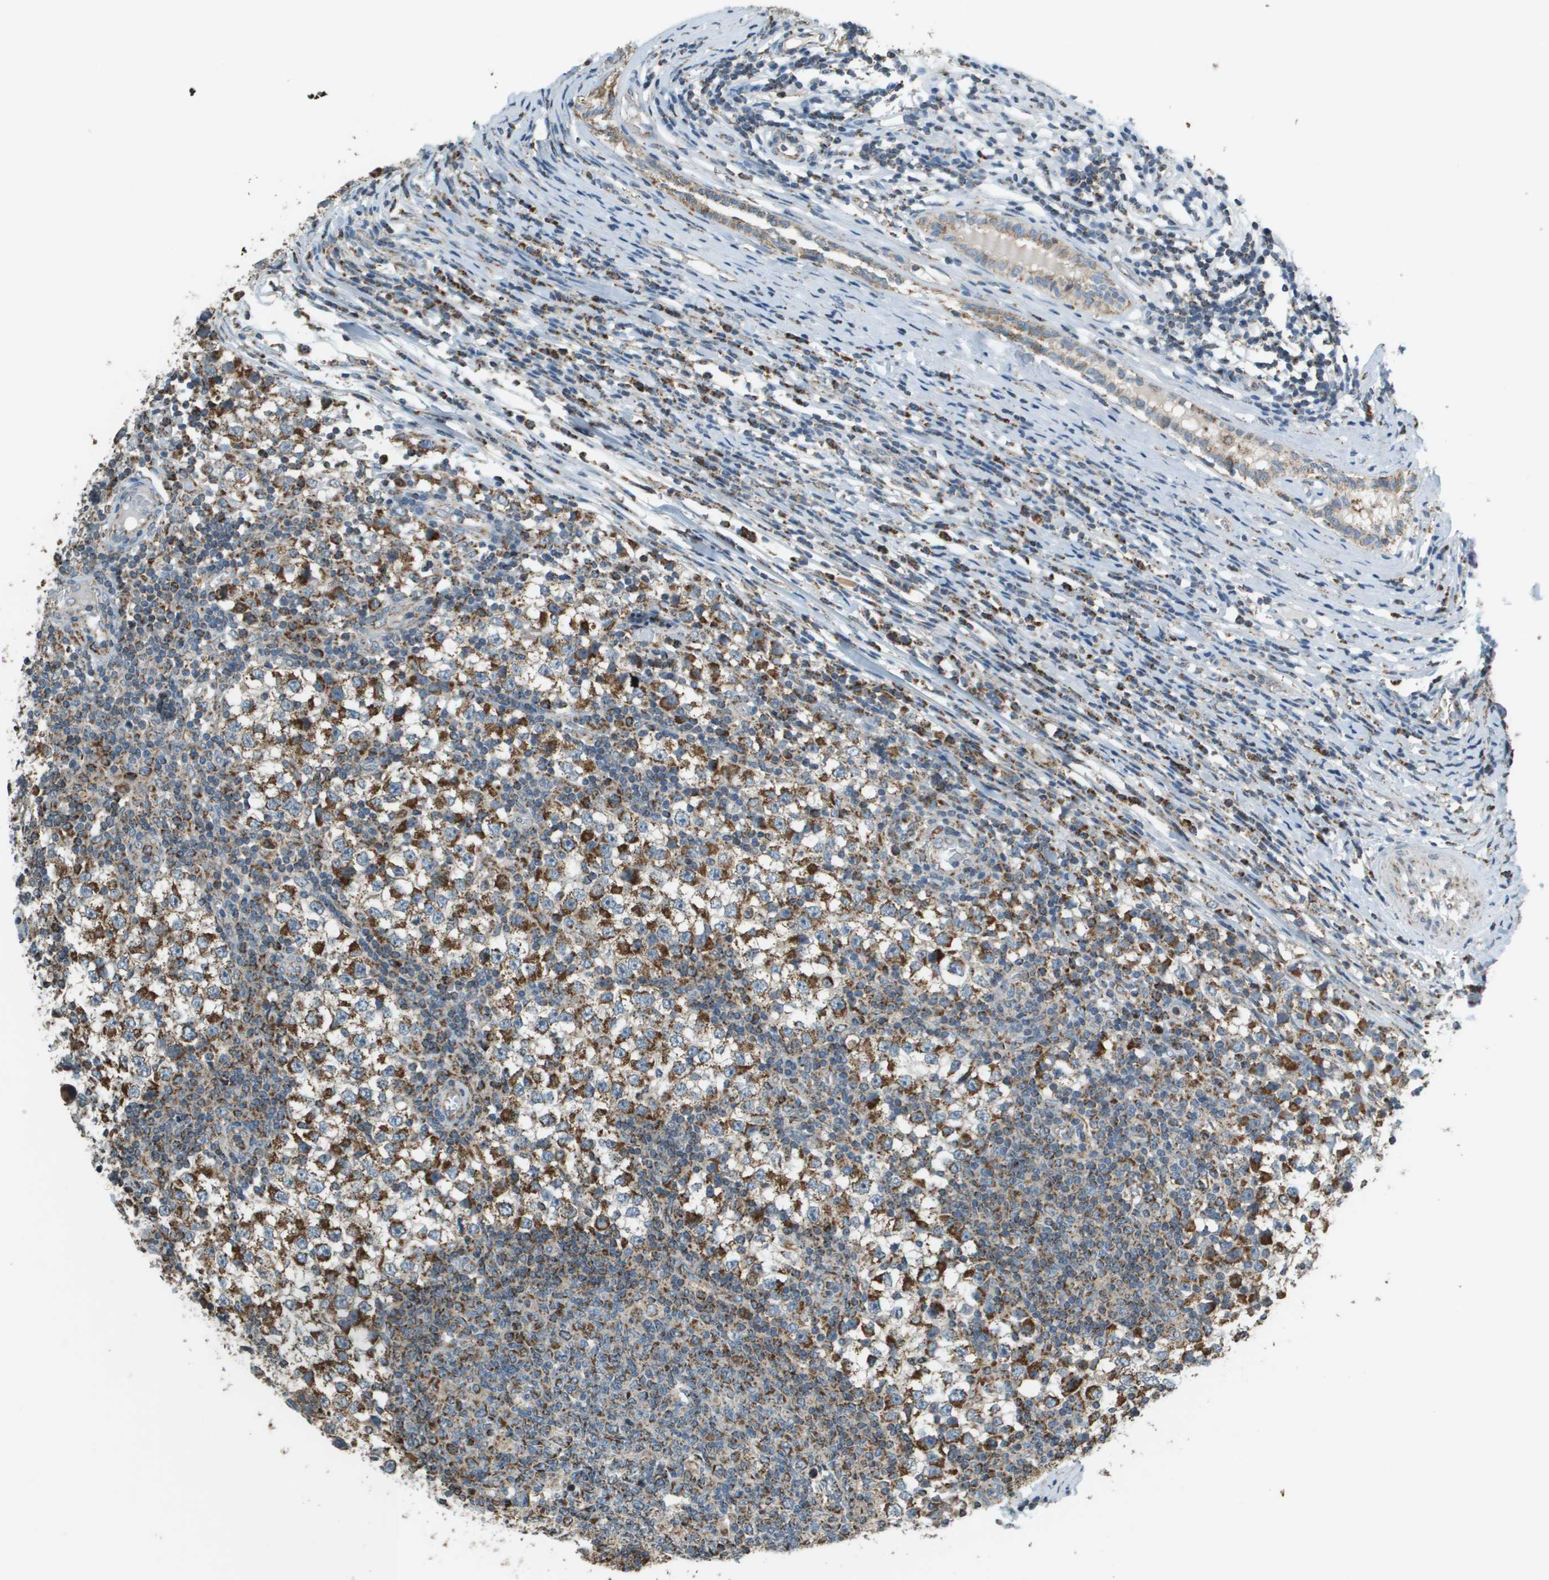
{"staining": {"intensity": "strong", "quantity": ">75%", "location": "cytoplasmic/membranous"}, "tissue": "testis cancer", "cell_type": "Tumor cells", "image_type": "cancer", "snomed": [{"axis": "morphology", "description": "Seminoma, NOS"}, {"axis": "topography", "description": "Testis"}], "caption": "Immunohistochemical staining of seminoma (testis) displays high levels of strong cytoplasmic/membranous protein staining in about >75% of tumor cells.", "gene": "FH", "patient": {"sex": "male", "age": 65}}